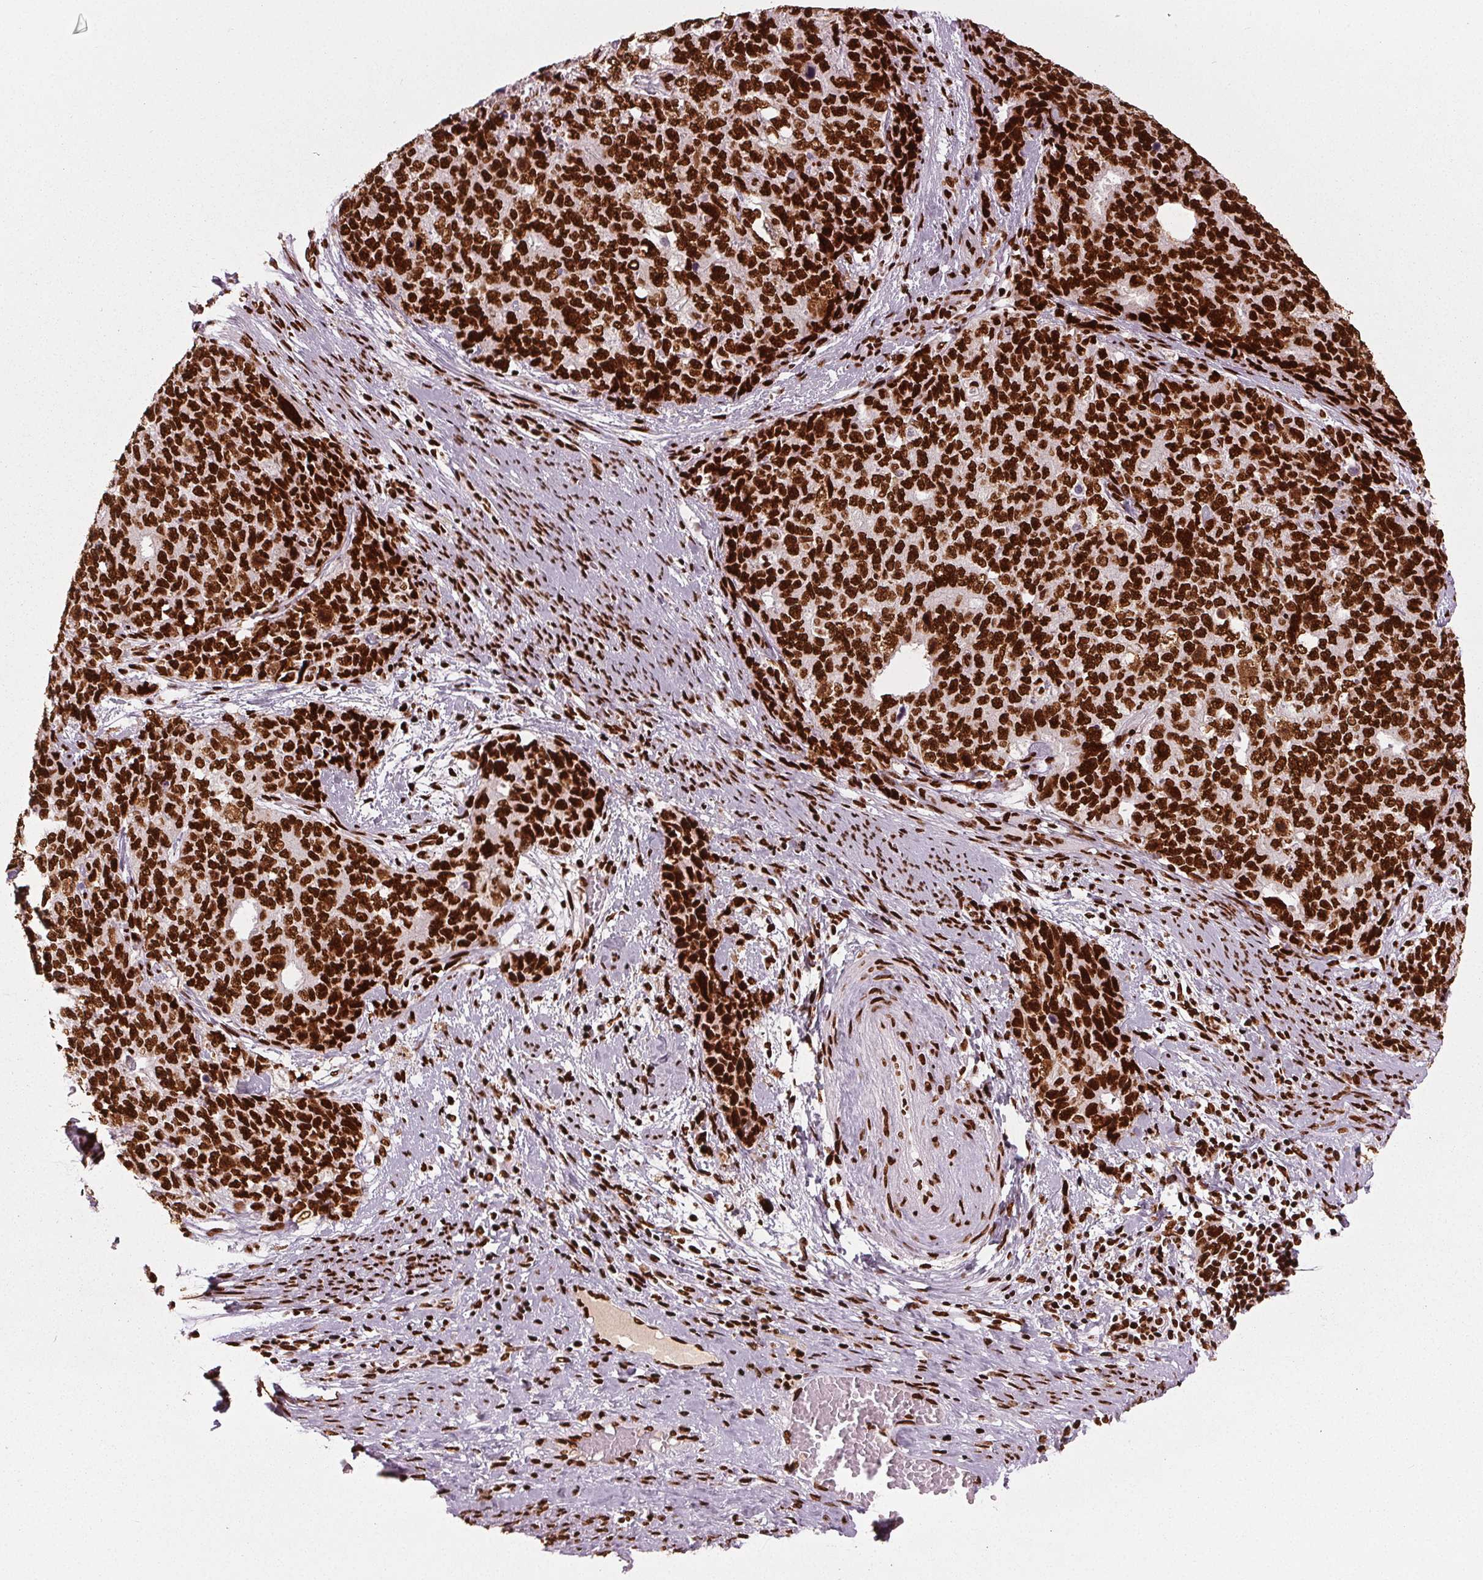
{"staining": {"intensity": "strong", "quantity": ">75%", "location": "nuclear"}, "tissue": "cervical cancer", "cell_type": "Tumor cells", "image_type": "cancer", "snomed": [{"axis": "morphology", "description": "Squamous cell carcinoma, NOS"}, {"axis": "topography", "description": "Cervix"}], "caption": "Immunohistochemistry micrograph of cervical squamous cell carcinoma stained for a protein (brown), which shows high levels of strong nuclear positivity in about >75% of tumor cells.", "gene": "BRD4", "patient": {"sex": "female", "age": 63}}